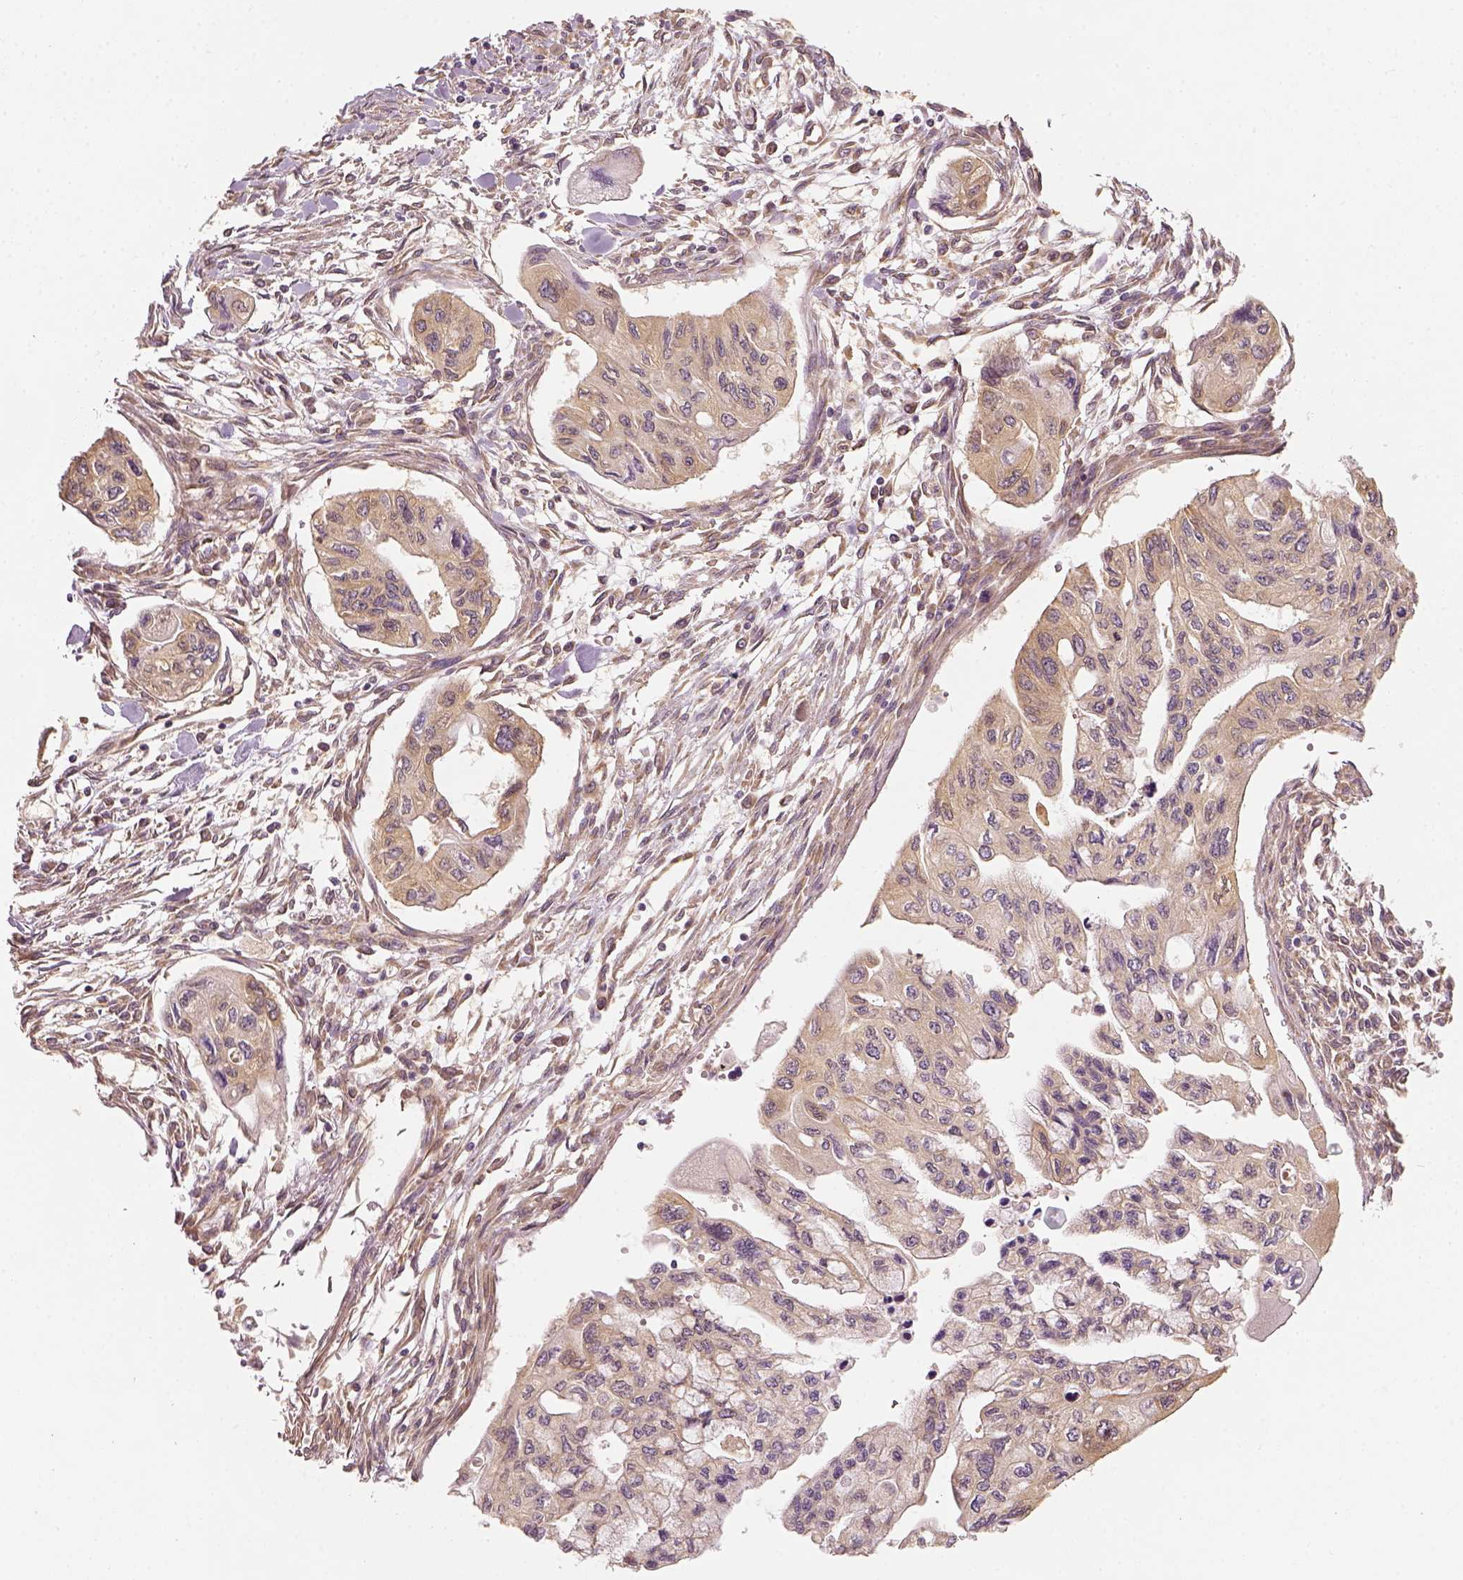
{"staining": {"intensity": "weak", "quantity": ">75%", "location": "cytoplasmic/membranous"}, "tissue": "pancreatic cancer", "cell_type": "Tumor cells", "image_type": "cancer", "snomed": [{"axis": "morphology", "description": "Adenocarcinoma, NOS"}, {"axis": "topography", "description": "Pancreas"}], "caption": "This image shows IHC staining of adenocarcinoma (pancreatic), with low weak cytoplasmic/membranous expression in approximately >75% of tumor cells.", "gene": "PAIP1", "patient": {"sex": "female", "age": 76}}